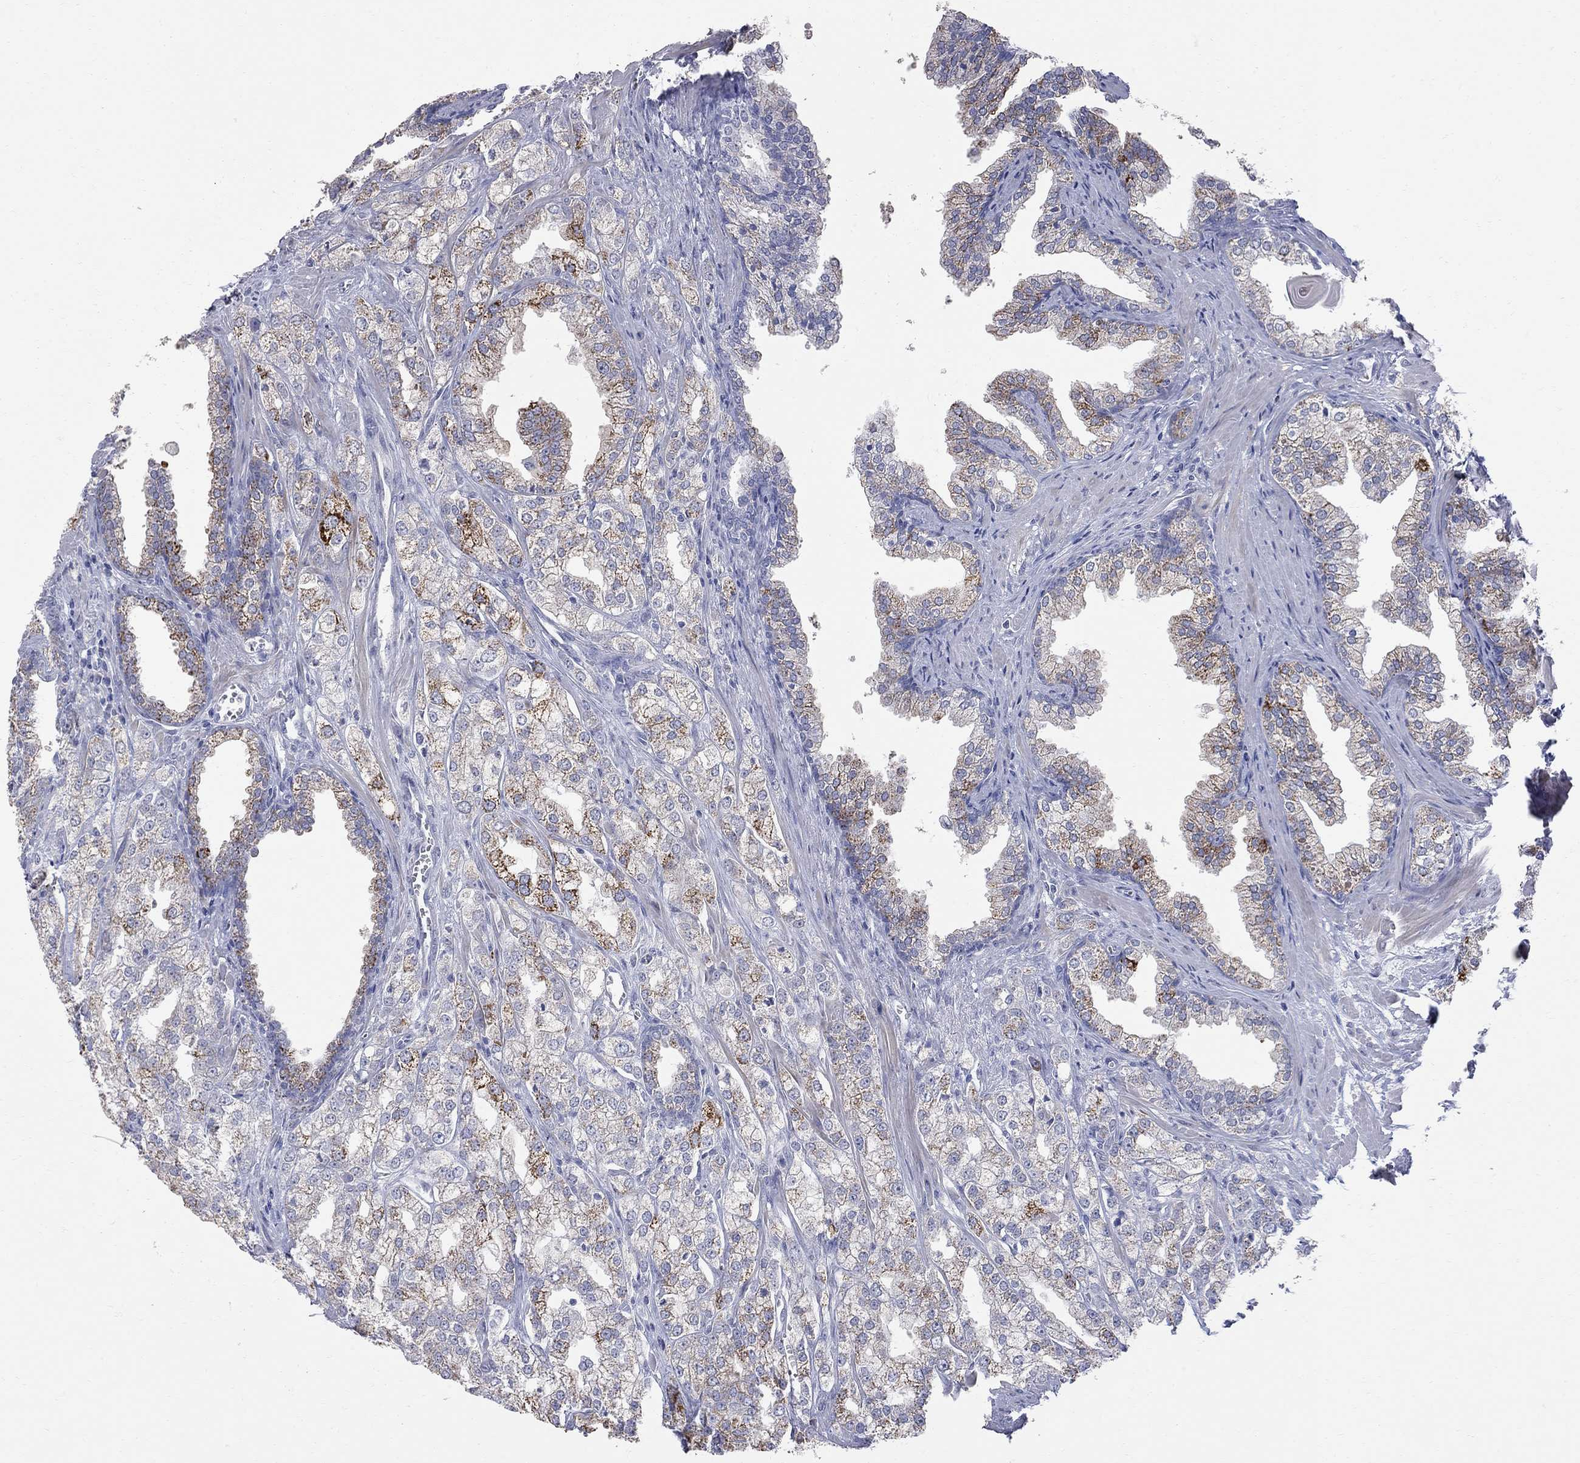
{"staining": {"intensity": "strong", "quantity": "<25%", "location": "cytoplasmic/membranous"}, "tissue": "prostate cancer", "cell_type": "Tumor cells", "image_type": "cancer", "snomed": [{"axis": "morphology", "description": "Adenocarcinoma, NOS"}, {"axis": "topography", "description": "Prostate"}], "caption": "Immunohistochemistry (DAB) staining of prostate adenocarcinoma displays strong cytoplasmic/membranous protein staining in about <25% of tumor cells.", "gene": "FAM221B", "patient": {"sex": "male", "age": 70}}